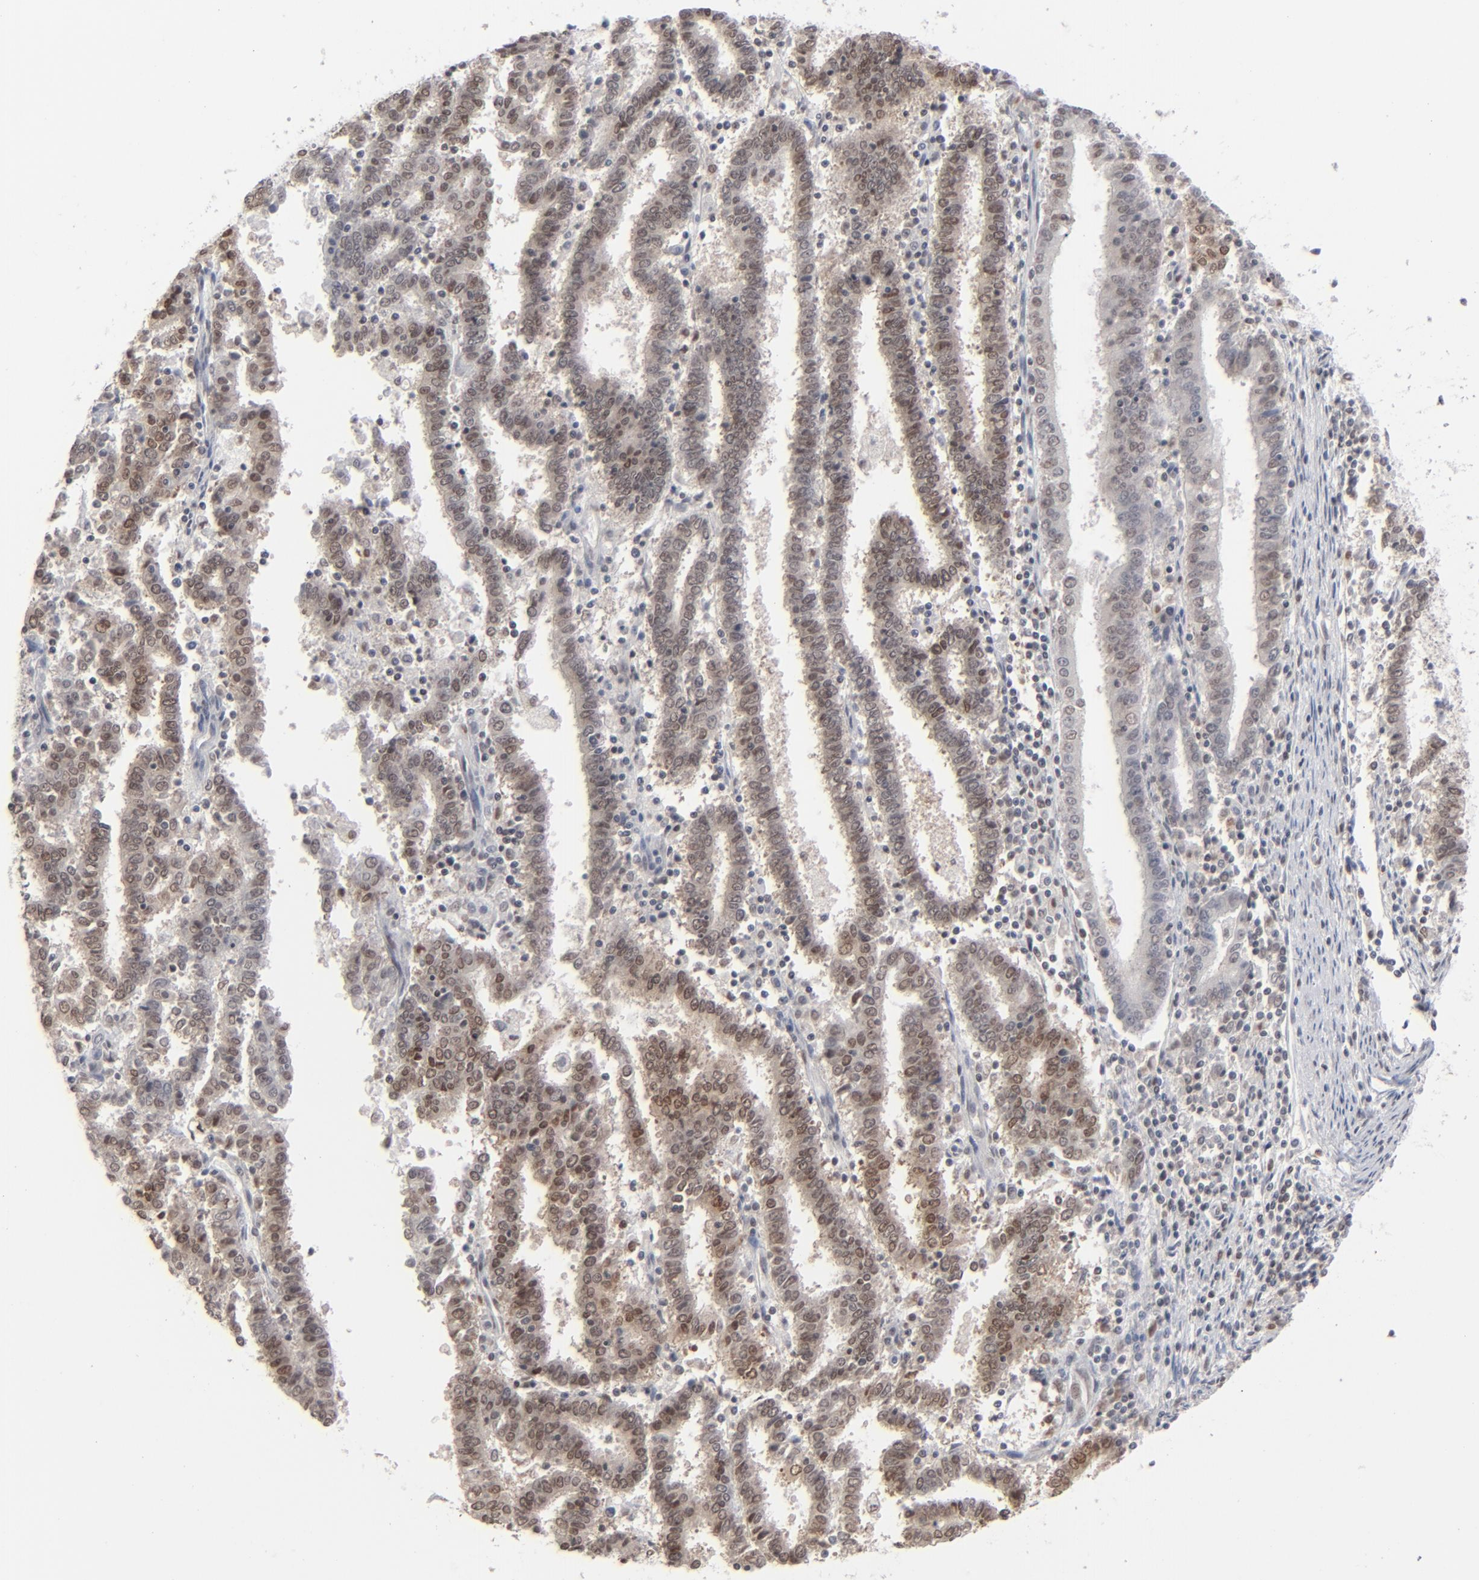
{"staining": {"intensity": "weak", "quantity": ">75%", "location": "nuclear"}, "tissue": "endometrial cancer", "cell_type": "Tumor cells", "image_type": "cancer", "snomed": [{"axis": "morphology", "description": "Adenocarcinoma, NOS"}, {"axis": "topography", "description": "Uterus"}], "caption": "Endometrial adenocarcinoma was stained to show a protein in brown. There is low levels of weak nuclear expression in about >75% of tumor cells.", "gene": "IRF9", "patient": {"sex": "female", "age": 83}}